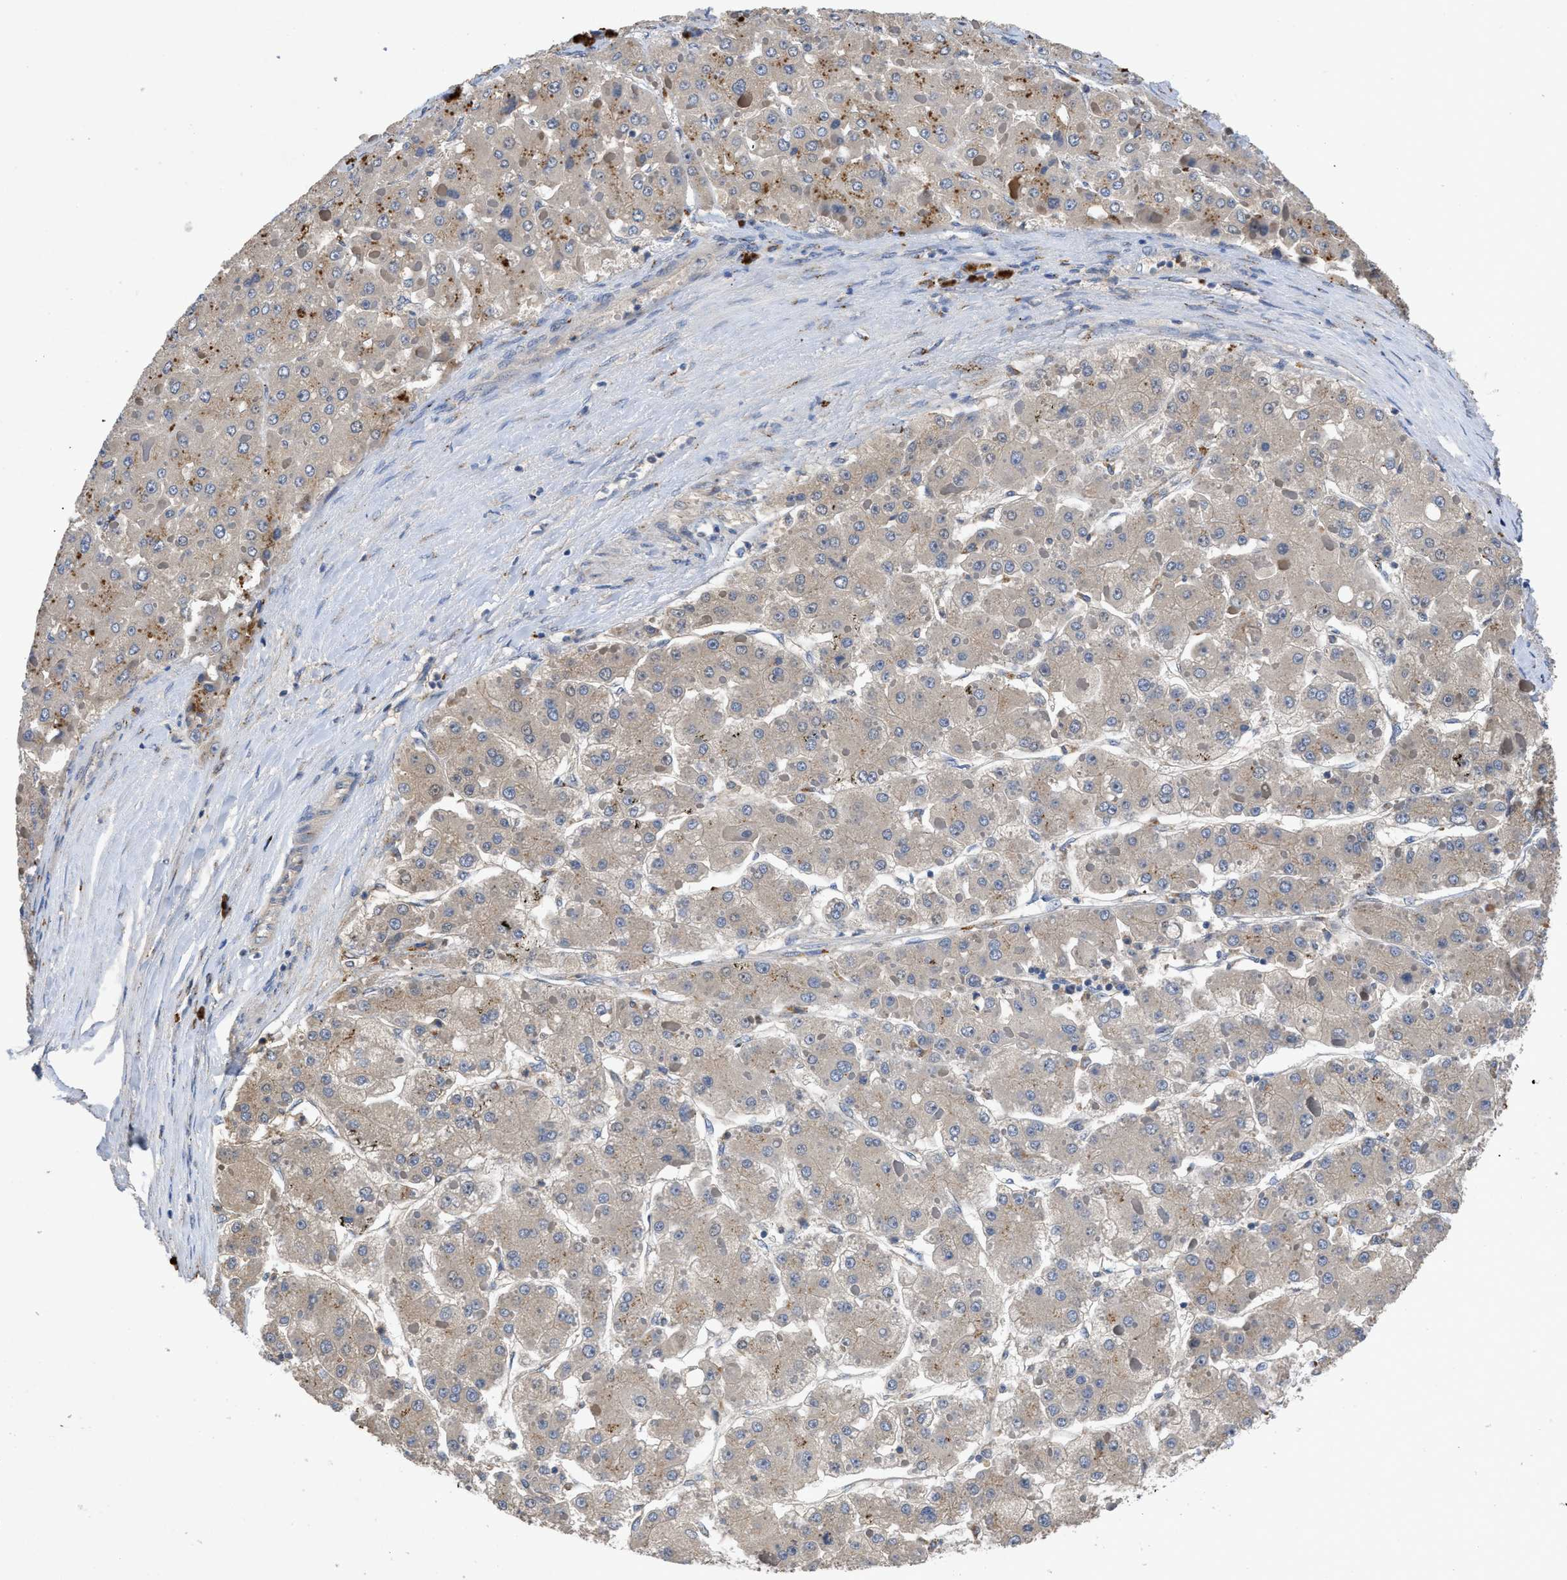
{"staining": {"intensity": "moderate", "quantity": "<25%", "location": "cytoplasmic/membranous"}, "tissue": "liver cancer", "cell_type": "Tumor cells", "image_type": "cancer", "snomed": [{"axis": "morphology", "description": "Carcinoma, Hepatocellular, NOS"}, {"axis": "topography", "description": "Liver"}], "caption": "Hepatocellular carcinoma (liver) was stained to show a protein in brown. There is low levels of moderate cytoplasmic/membranous positivity in about <25% of tumor cells. Ihc stains the protein in brown and the nuclei are stained blue.", "gene": "SIK2", "patient": {"sex": "female", "age": 73}}